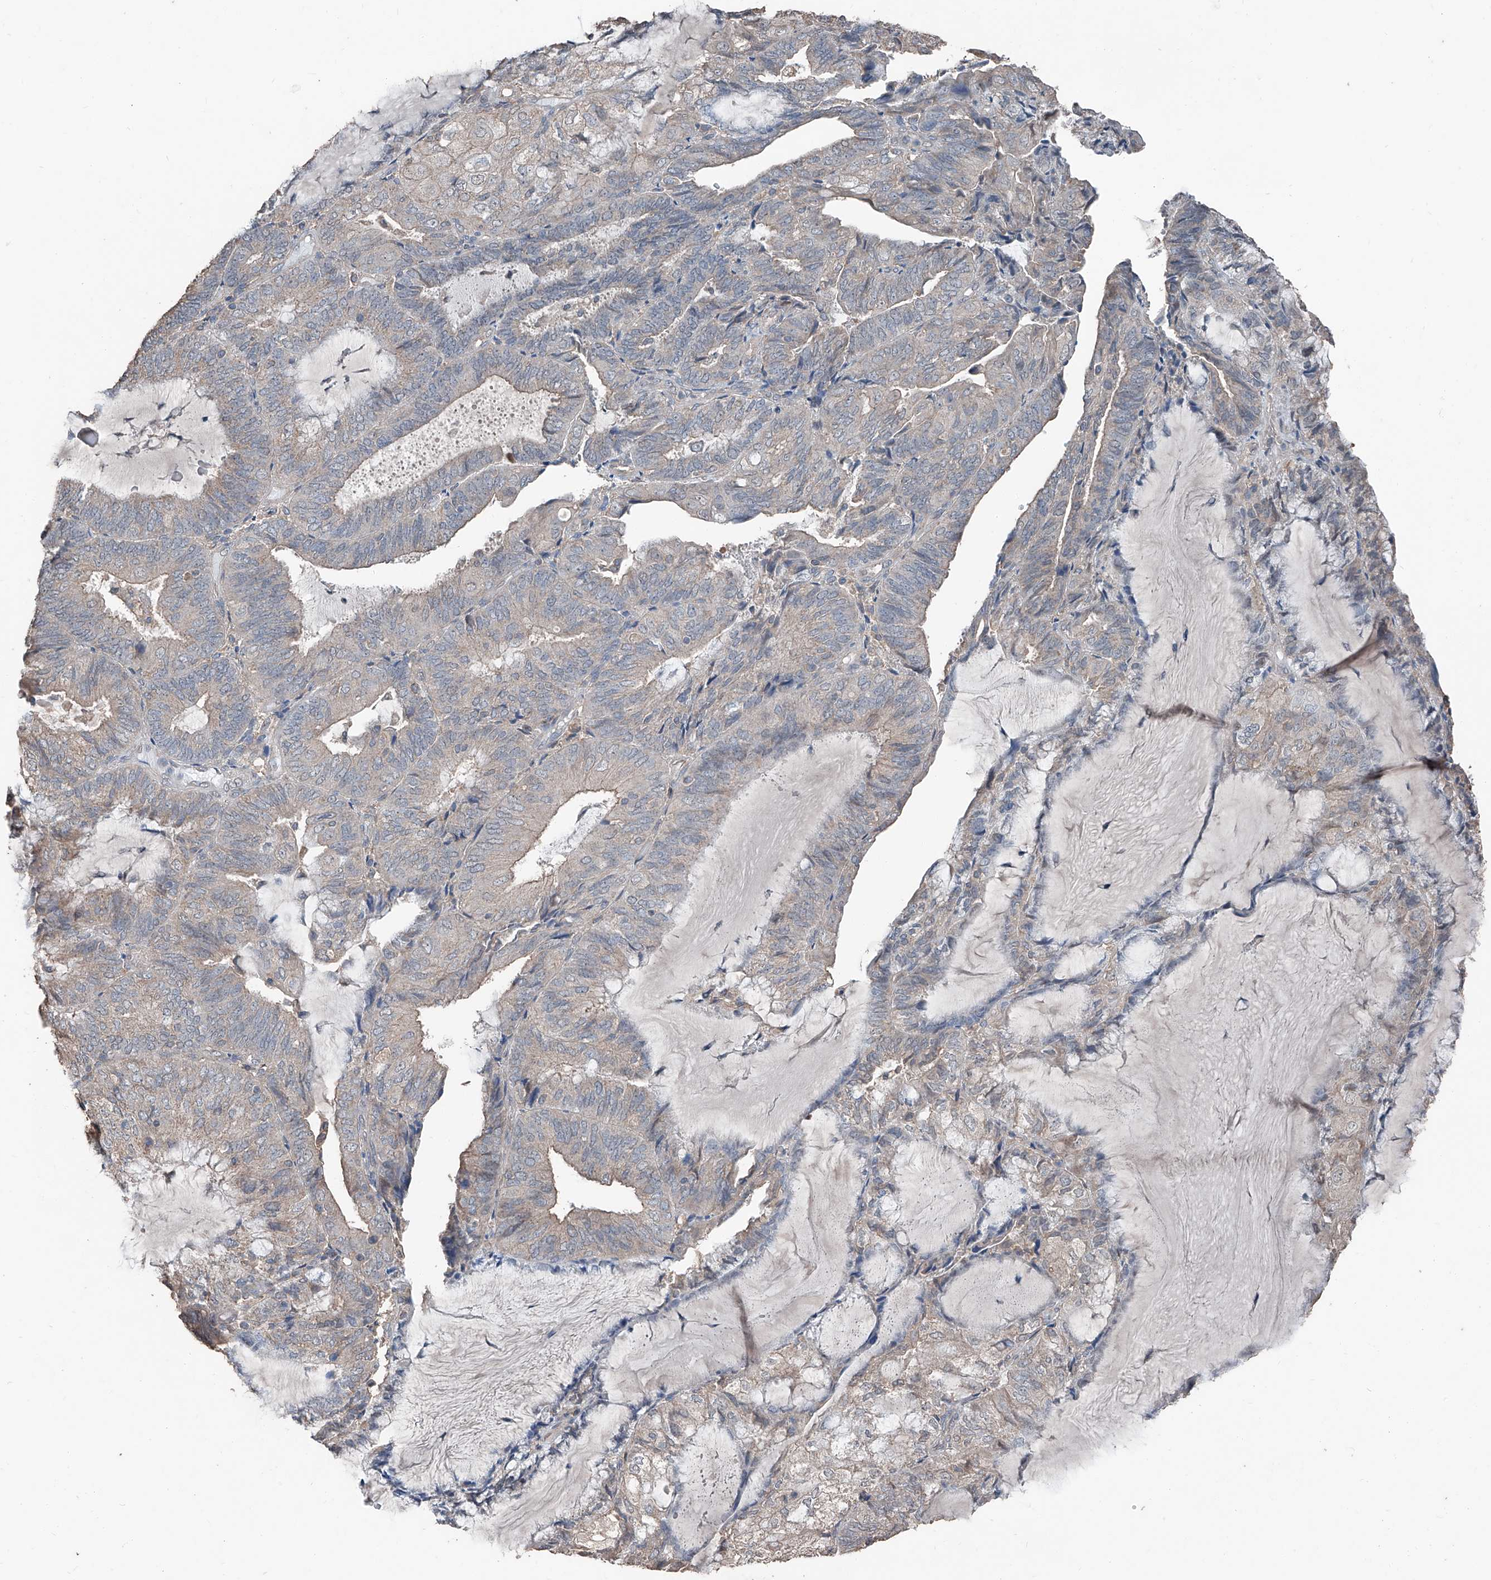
{"staining": {"intensity": "weak", "quantity": "<25%", "location": "cytoplasmic/membranous"}, "tissue": "endometrial cancer", "cell_type": "Tumor cells", "image_type": "cancer", "snomed": [{"axis": "morphology", "description": "Adenocarcinoma, NOS"}, {"axis": "topography", "description": "Endometrium"}], "caption": "This is an IHC histopathology image of endometrial adenocarcinoma. There is no staining in tumor cells.", "gene": "MAMLD1", "patient": {"sex": "female", "age": 81}}